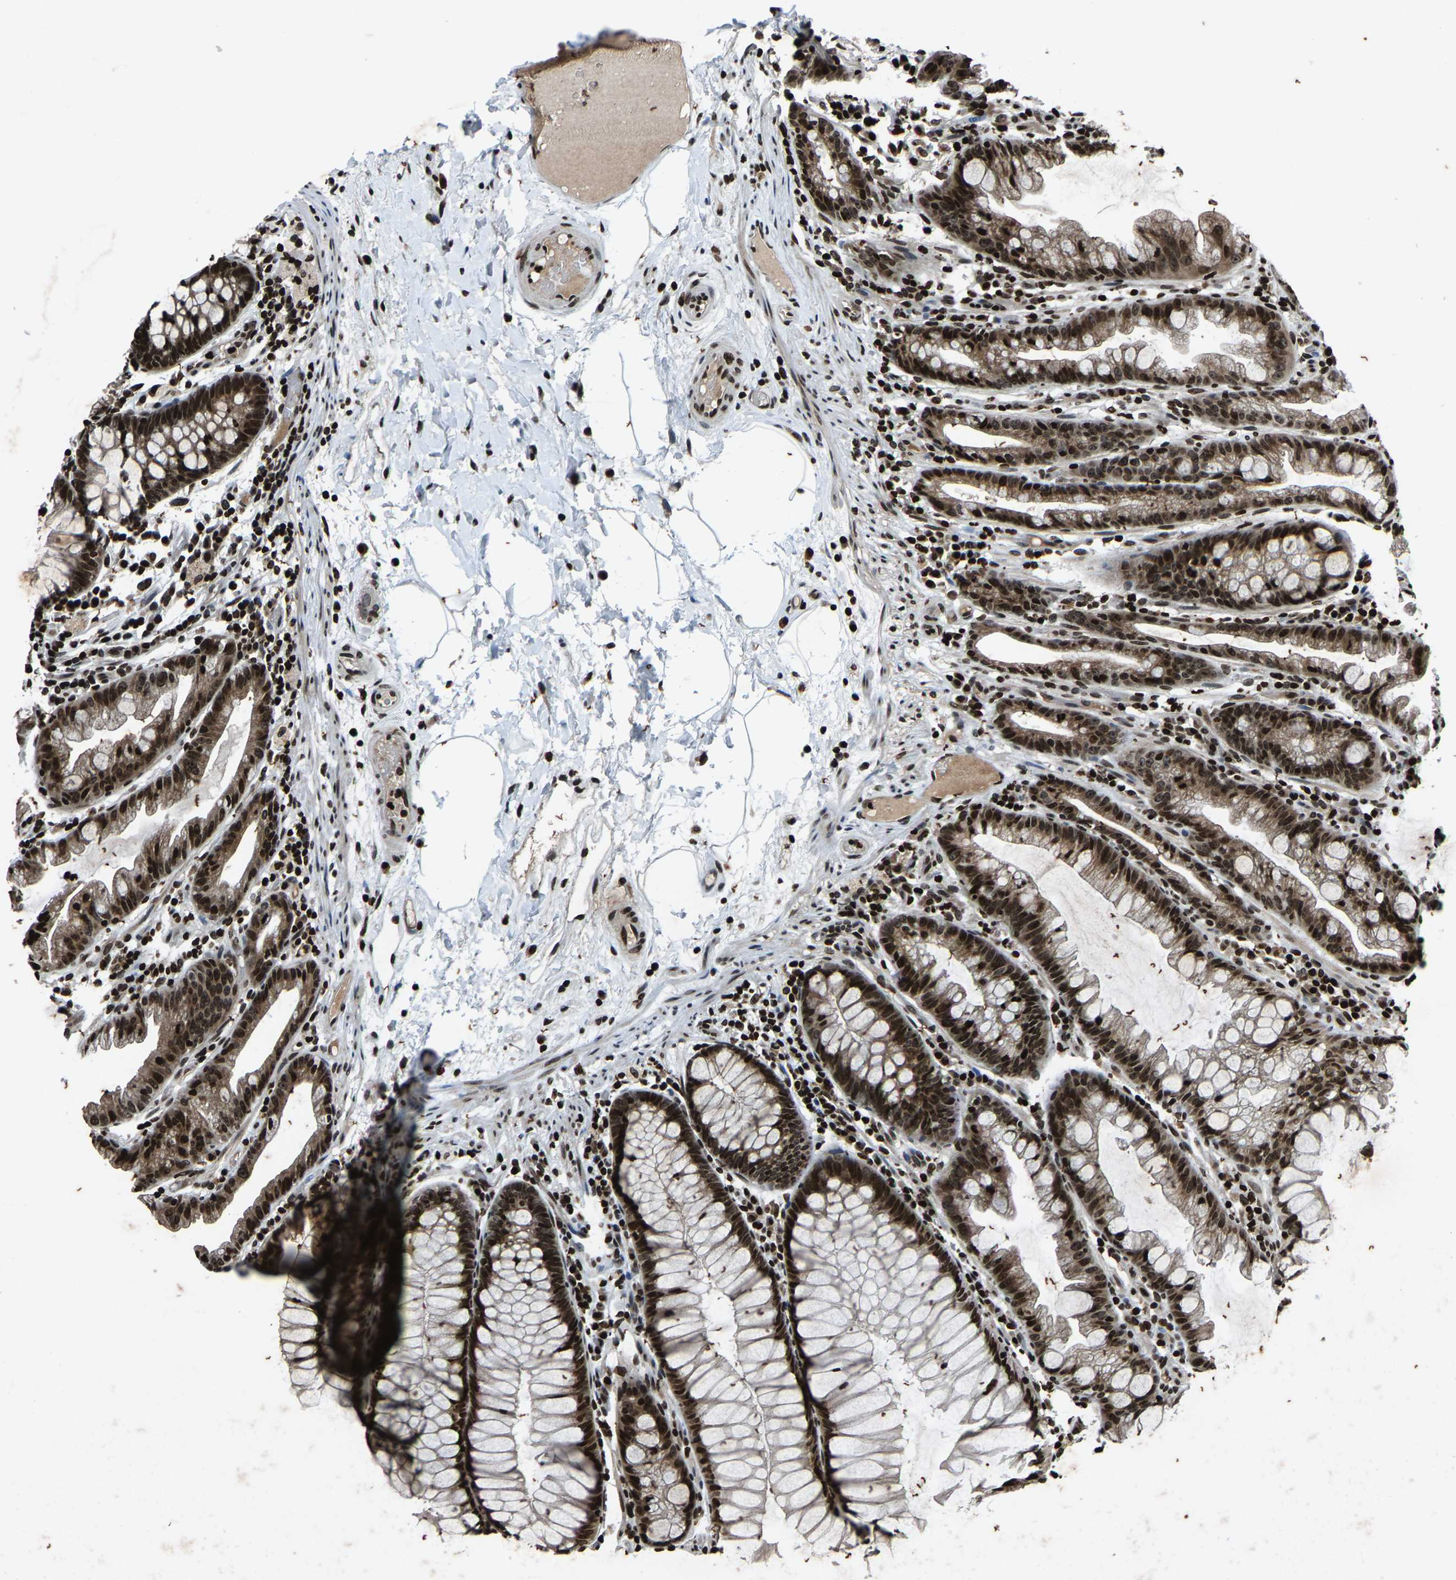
{"staining": {"intensity": "strong", "quantity": ">75%", "location": "nuclear"}, "tissue": "colon", "cell_type": "Endothelial cells", "image_type": "normal", "snomed": [{"axis": "morphology", "description": "Normal tissue, NOS"}, {"axis": "topography", "description": "Smooth muscle"}, {"axis": "topography", "description": "Colon"}], "caption": "A high-resolution histopathology image shows immunohistochemistry staining of benign colon, which exhibits strong nuclear staining in about >75% of endothelial cells. (brown staining indicates protein expression, while blue staining denotes nuclei).", "gene": "H4C1", "patient": {"sex": "male", "age": 67}}